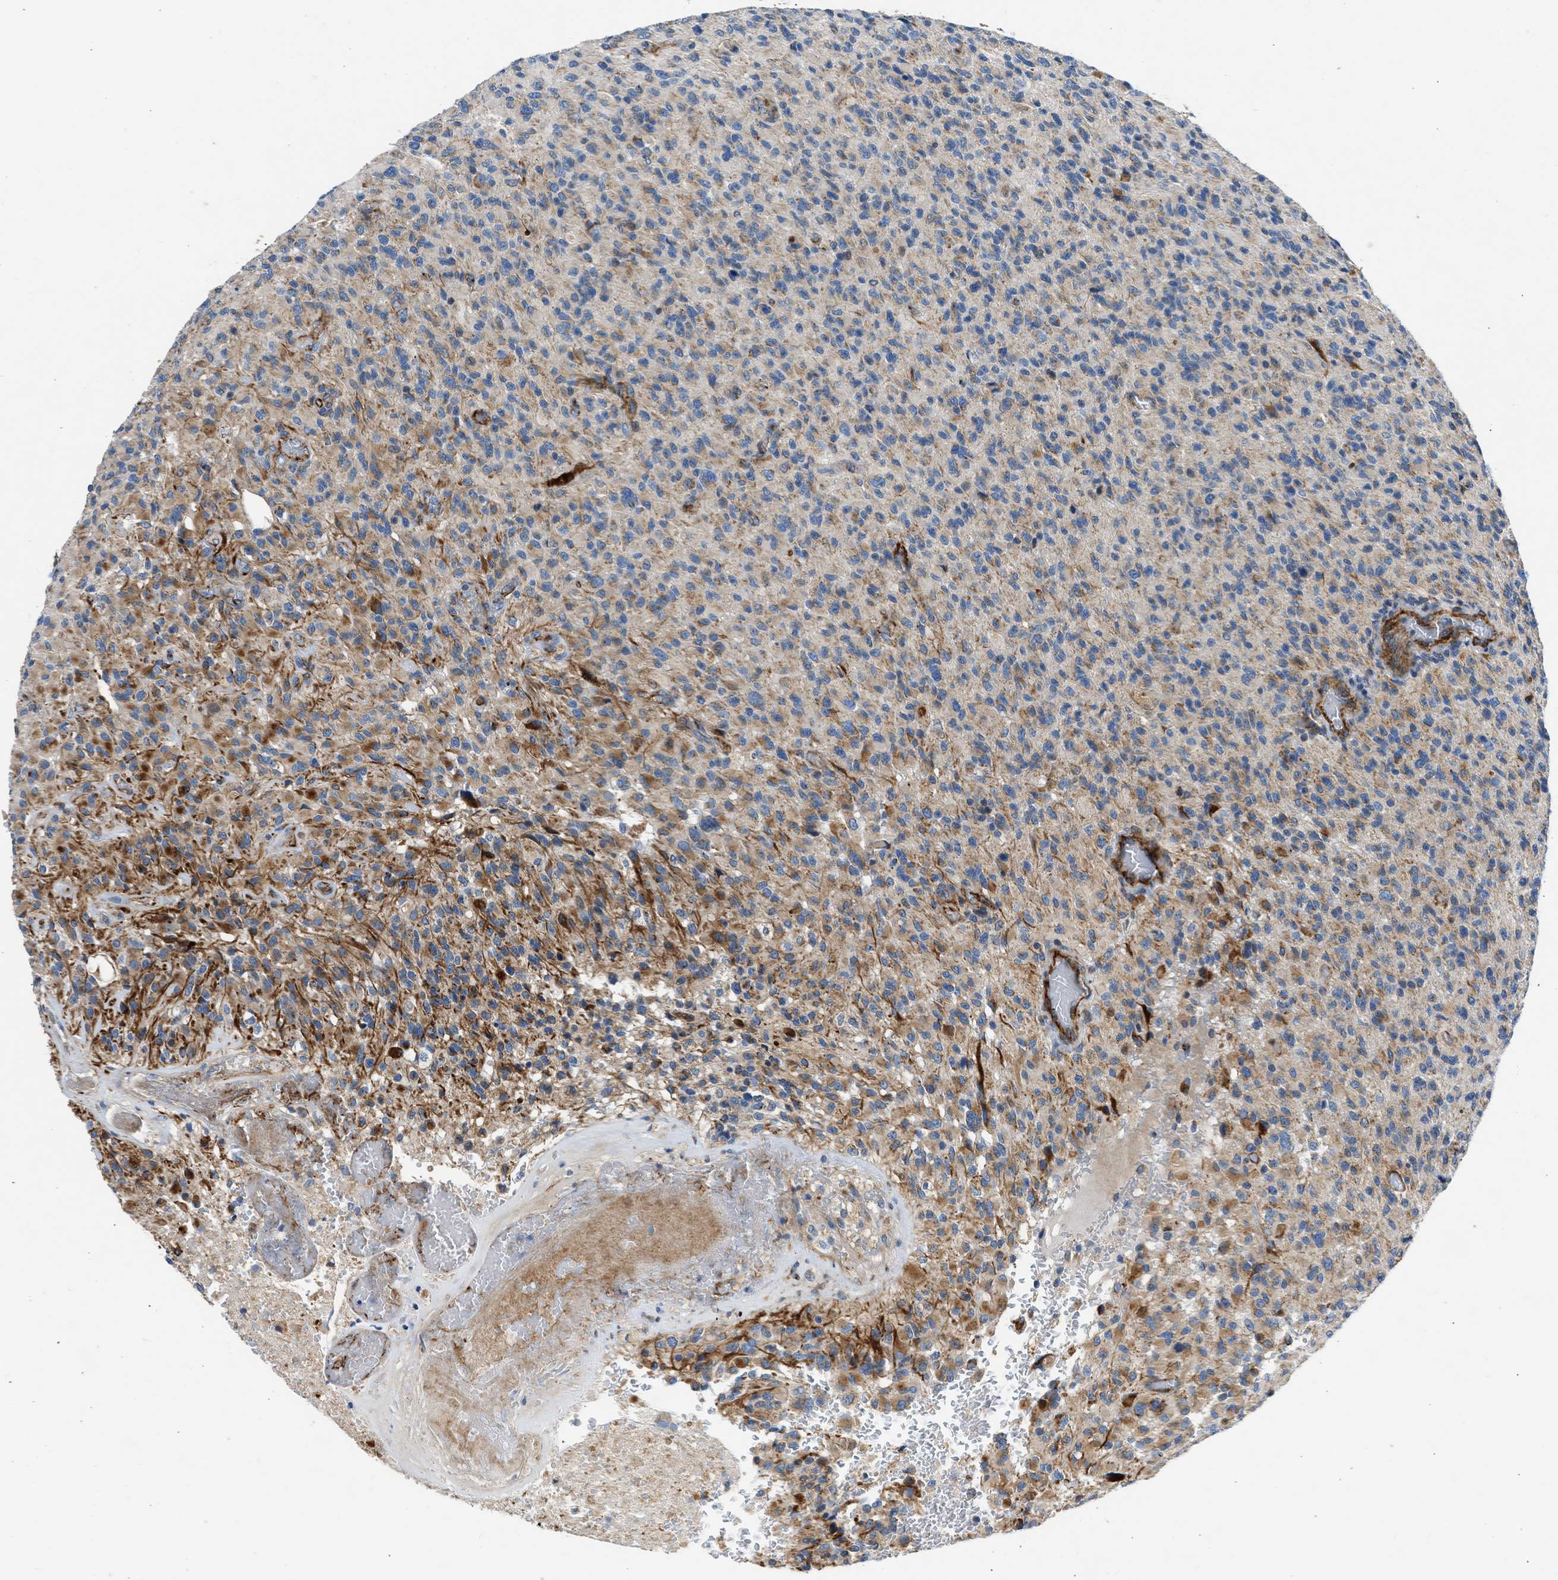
{"staining": {"intensity": "moderate", "quantity": ">75%", "location": "cytoplasmic/membranous"}, "tissue": "glioma", "cell_type": "Tumor cells", "image_type": "cancer", "snomed": [{"axis": "morphology", "description": "Glioma, malignant, High grade"}, {"axis": "topography", "description": "Brain"}], "caption": "High-magnification brightfield microscopy of glioma stained with DAB (brown) and counterstained with hematoxylin (blue). tumor cells exhibit moderate cytoplasmic/membranous expression is seen in approximately>75% of cells.", "gene": "ULK4", "patient": {"sex": "male", "age": 71}}